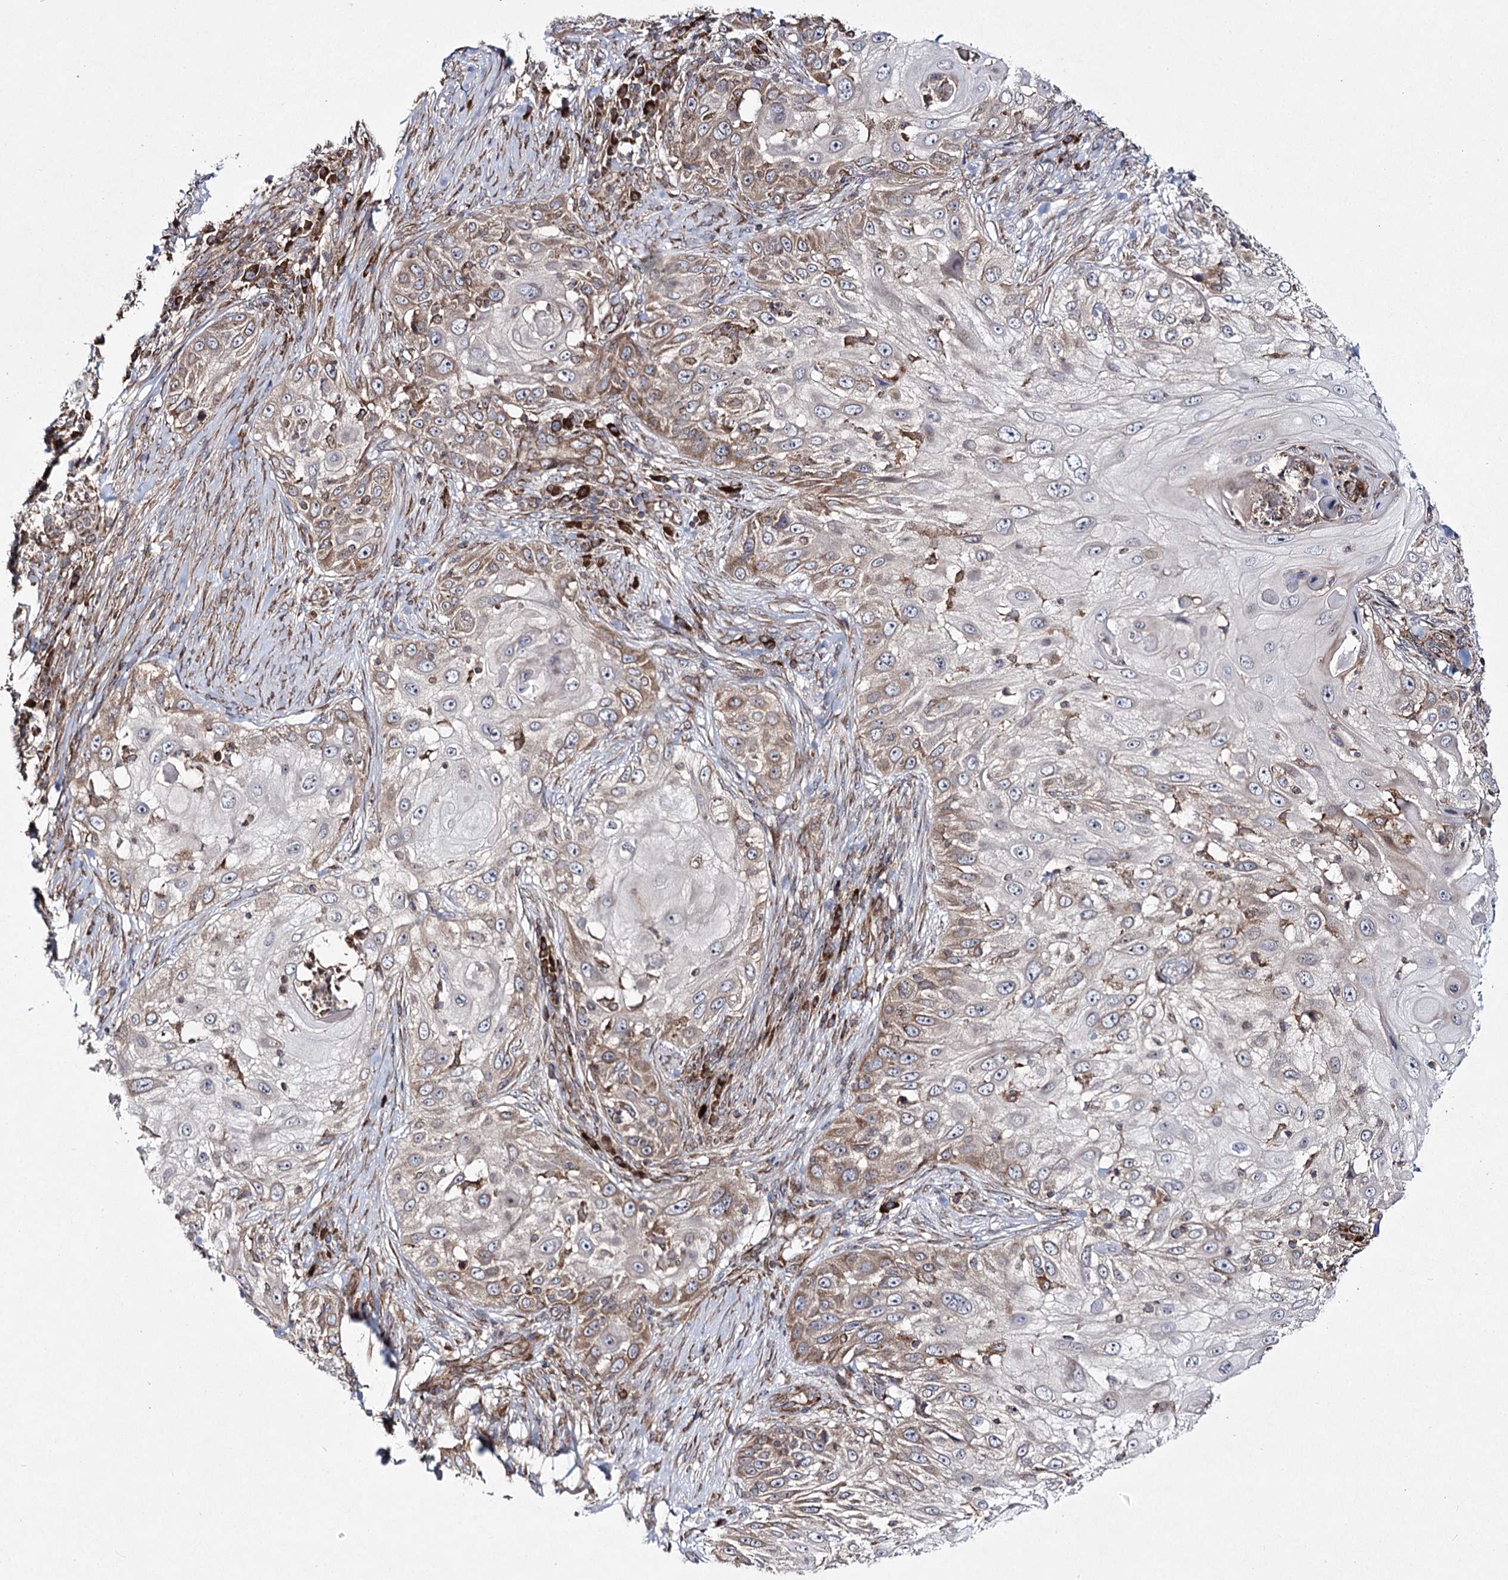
{"staining": {"intensity": "moderate", "quantity": "25%-75%", "location": "cytoplasmic/membranous"}, "tissue": "skin cancer", "cell_type": "Tumor cells", "image_type": "cancer", "snomed": [{"axis": "morphology", "description": "Squamous cell carcinoma, NOS"}, {"axis": "topography", "description": "Skin"}], "caption": "IHC (DAB (3,3'-diaminobenzidine)) staining of skin cancer shows moderate cytoplasmic/membranous protein positivity in about 25%-75% of tumor cells.", "gene": "HECTD2", "patient": {"sex": "female", "age": 44}}